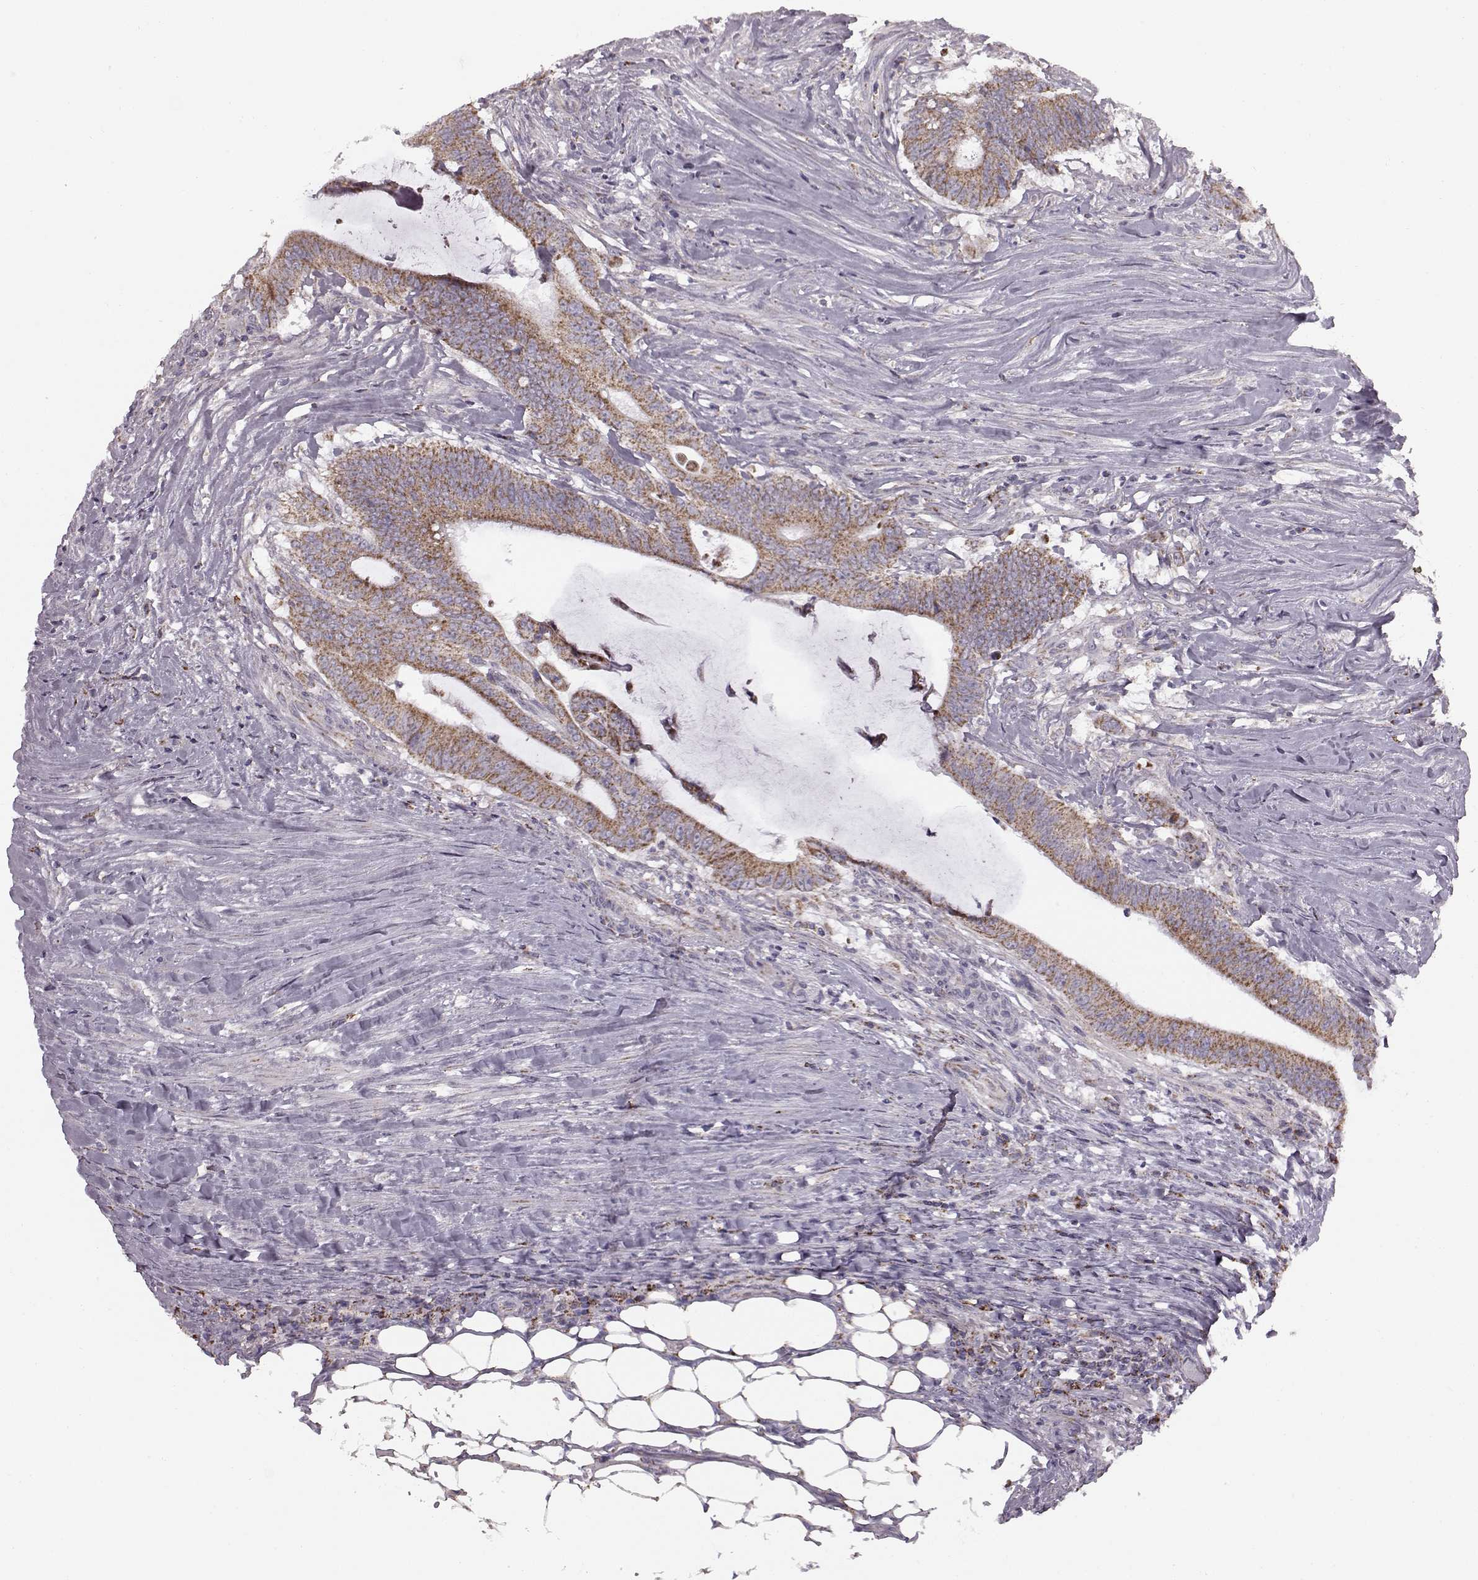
{"staining": {"intensity": "moderate", "quantity": ">75%", "location": "cytoplasmic/membranous"}, "tissue": "colorectal cancer", "cell_type": "Tumor cells", "image_type": "cancer", "snomed": [{"axis": "morphology", "description": "Adenocarcinoma, NOS"}, {"axis": "topography", "description": "Colon"}], "caption": "A brown stain highlights moderate cytoplasmic/membranous expression of a protein in colorectal adenocarcinoma tumor cells.", "gene": "FAM8A1", "patient": {"sex": "female", "age": 43}}